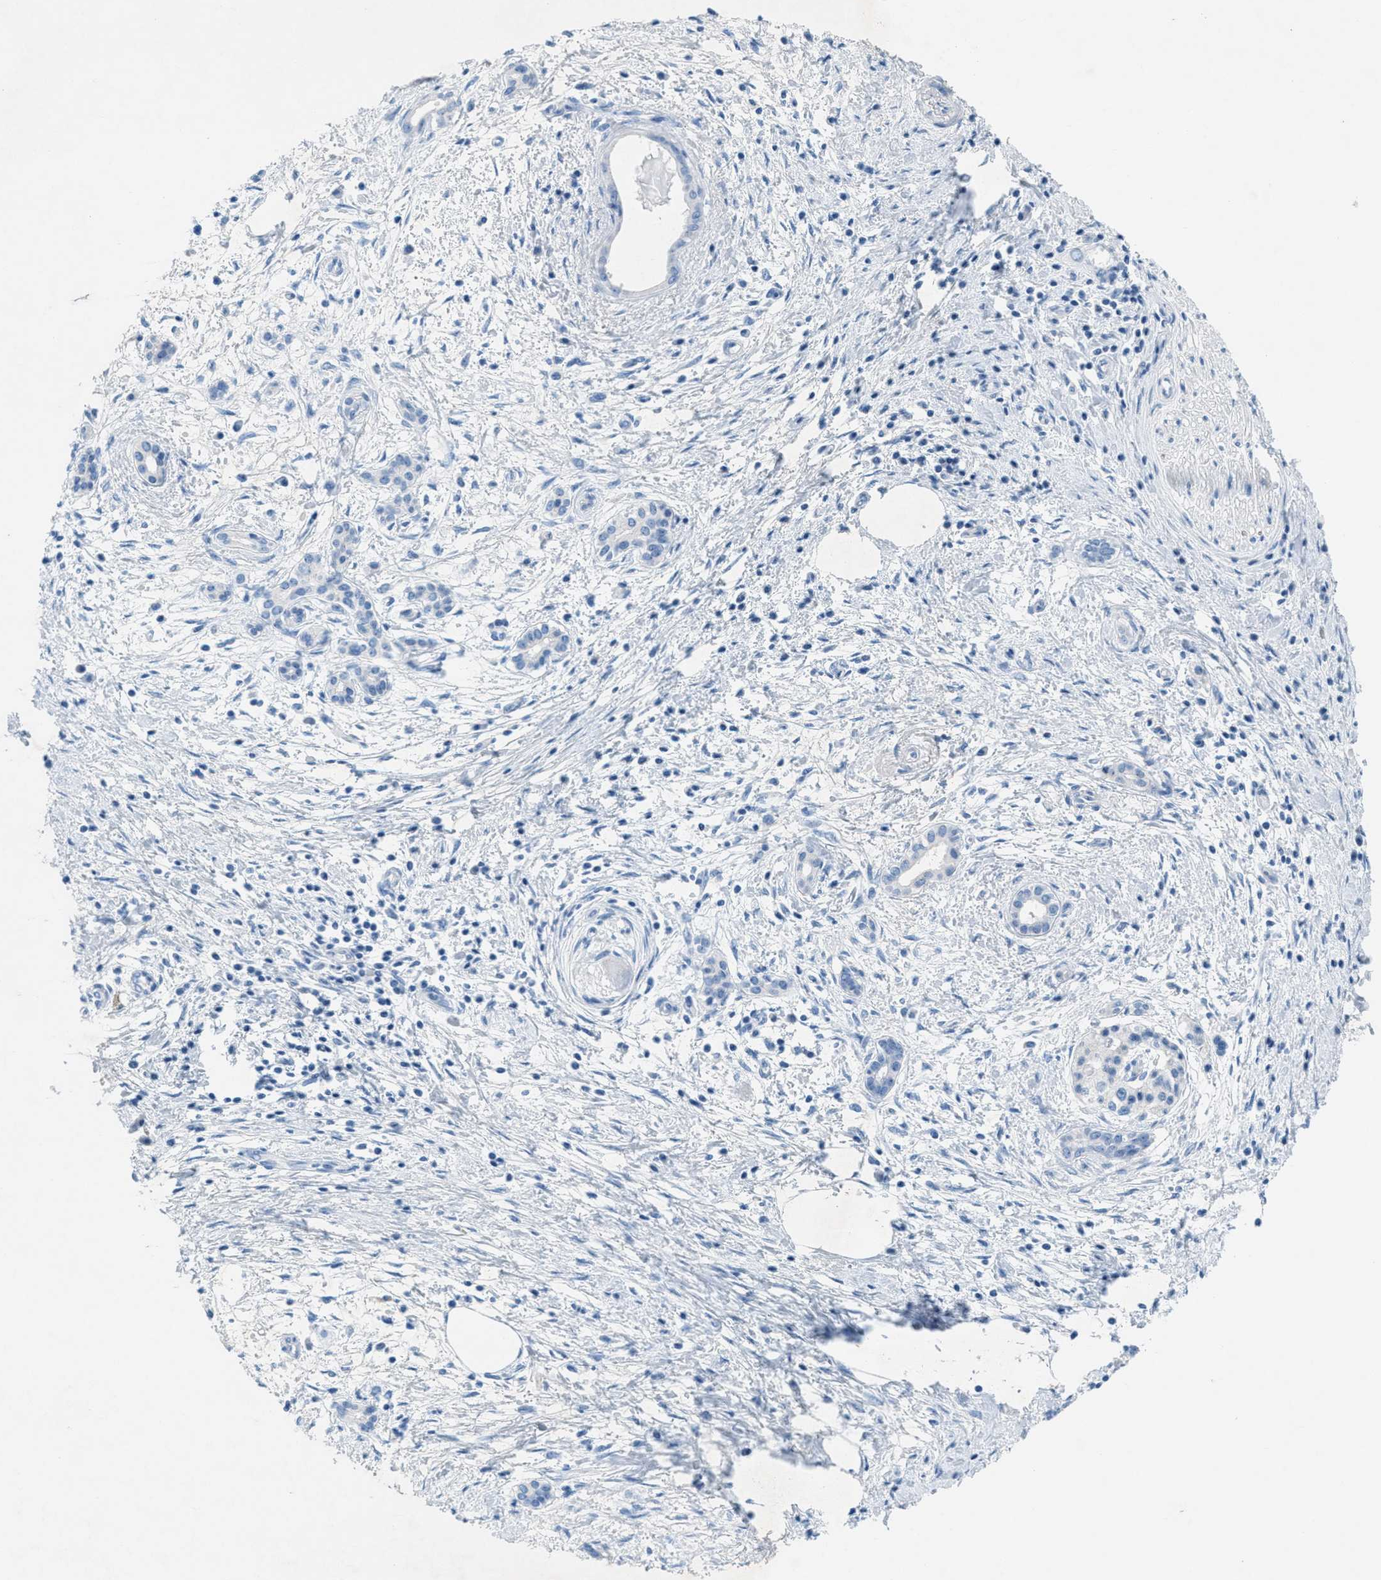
{"staining": {"intensity": "negative", "quantity": "none", "location": "none"}, "tissue": "pancreatic cancer", "cell_type": "Tumor cells", "image_type": "cancer", "snomed": [{"axis": "morphology", "description": "Adenocarcinoma, NOS"}, {"axis": "topography", "description": "Pancreas"}], "caption": "Adenocarcinoma (pancreatic) was stained to show a protein in brown. There is no significant positivity in tumor cells.", "gene": "GALNT17", "patient": {"sex": "female", "age": 70}}